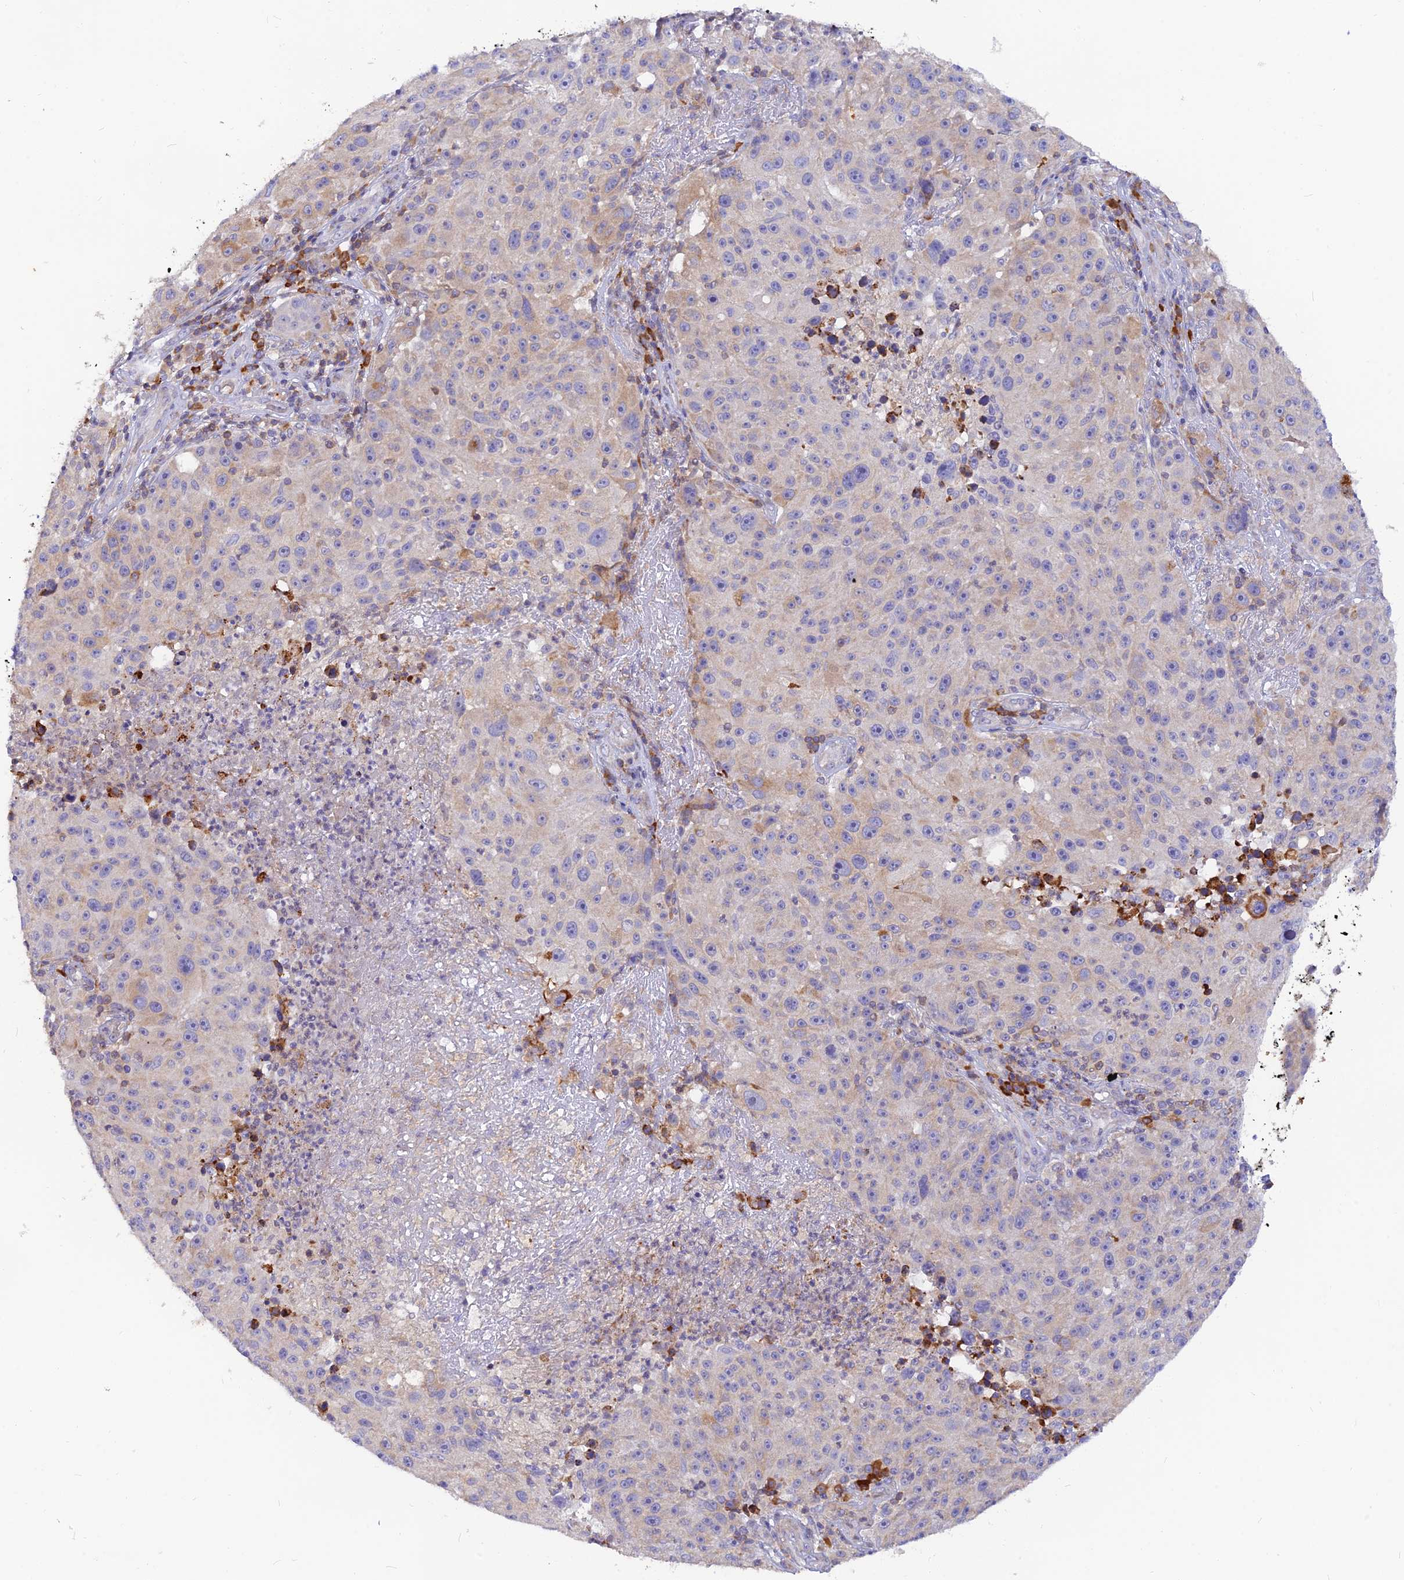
{"staining": {"intensity": "weak", "quantity": "<25%", "location": "cytoplasmic/membranous"}, "tissue": "melanoma", "cell_type": "Tumor cells", "image_type": "cancer", "snomed": [{"axis": "morphology", "description": "Malignant melanoma, NOS"}, {"axis": "topography", "description": "Skin"}], "caption": "Melanoma was stained to show a protein in brown. There is no significant positivity in tumor cells. (Brightfield microscopy of DAB (3,3'-diaminobenzidine) IHC at high magnification).", "gene": "DENND2D", "patient": {"sex": "male", "age": 53}}